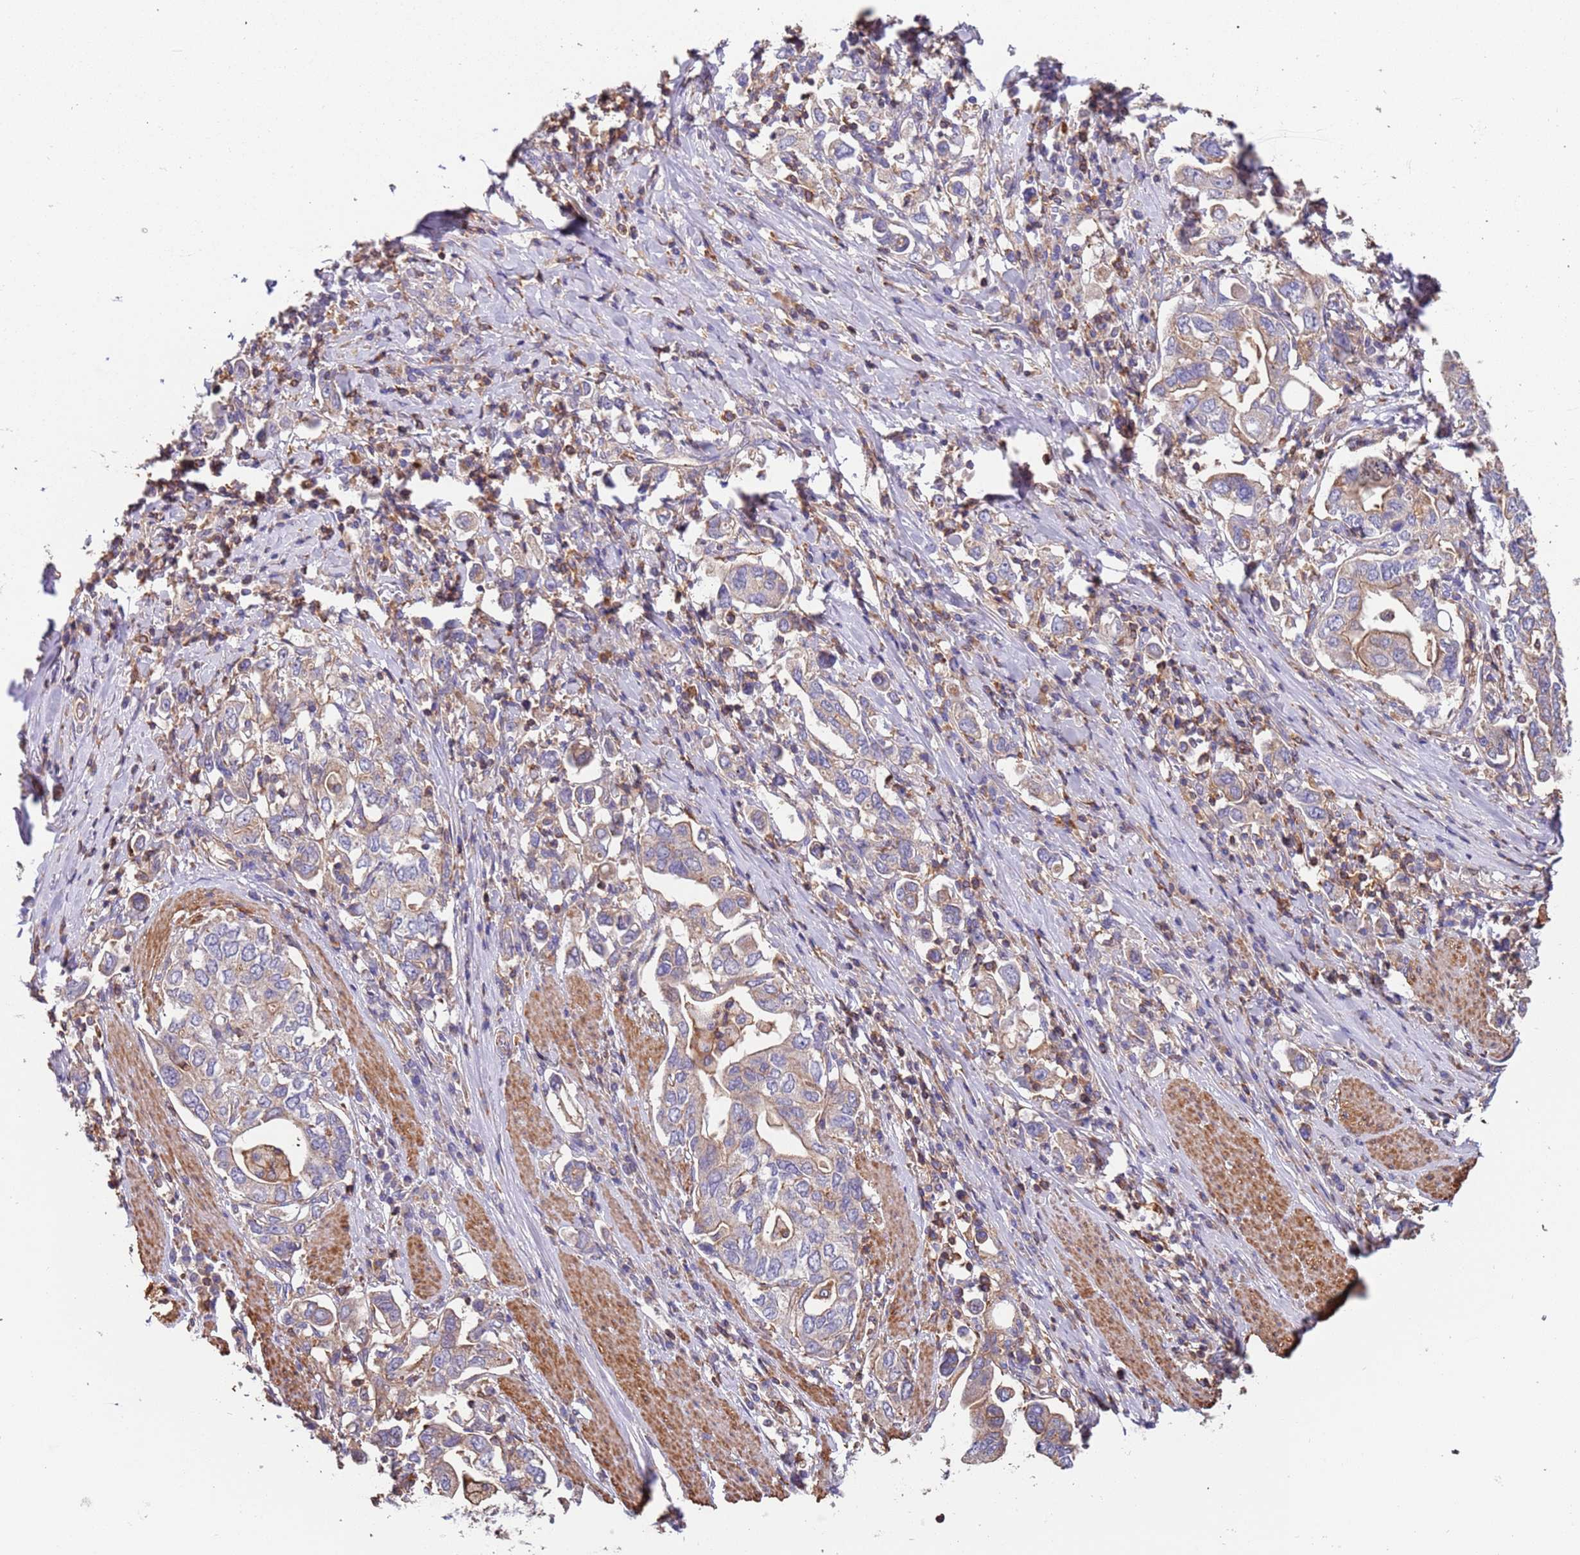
{"staining": {"intensity": "weak", "quantity": "<25%", "location": "cytoplasmic/membranous"}, "tissue": "stomach cancer", "cell_type": "Tumor cells", "image_type": "cancer", "snomed": [{"axis": "morphology", "description": "Adenocarcinoma, NOS"}, {"axis": "topography", "description": "Stomach, upper"}, {"axis": "topography", "description": "Stomach"}], "caption": "The photomicrograph displays no significant positivity in tumor cells of stomach cancer.", "gene": "SYT4", "patient": {"sex": "male", "age": 62}}